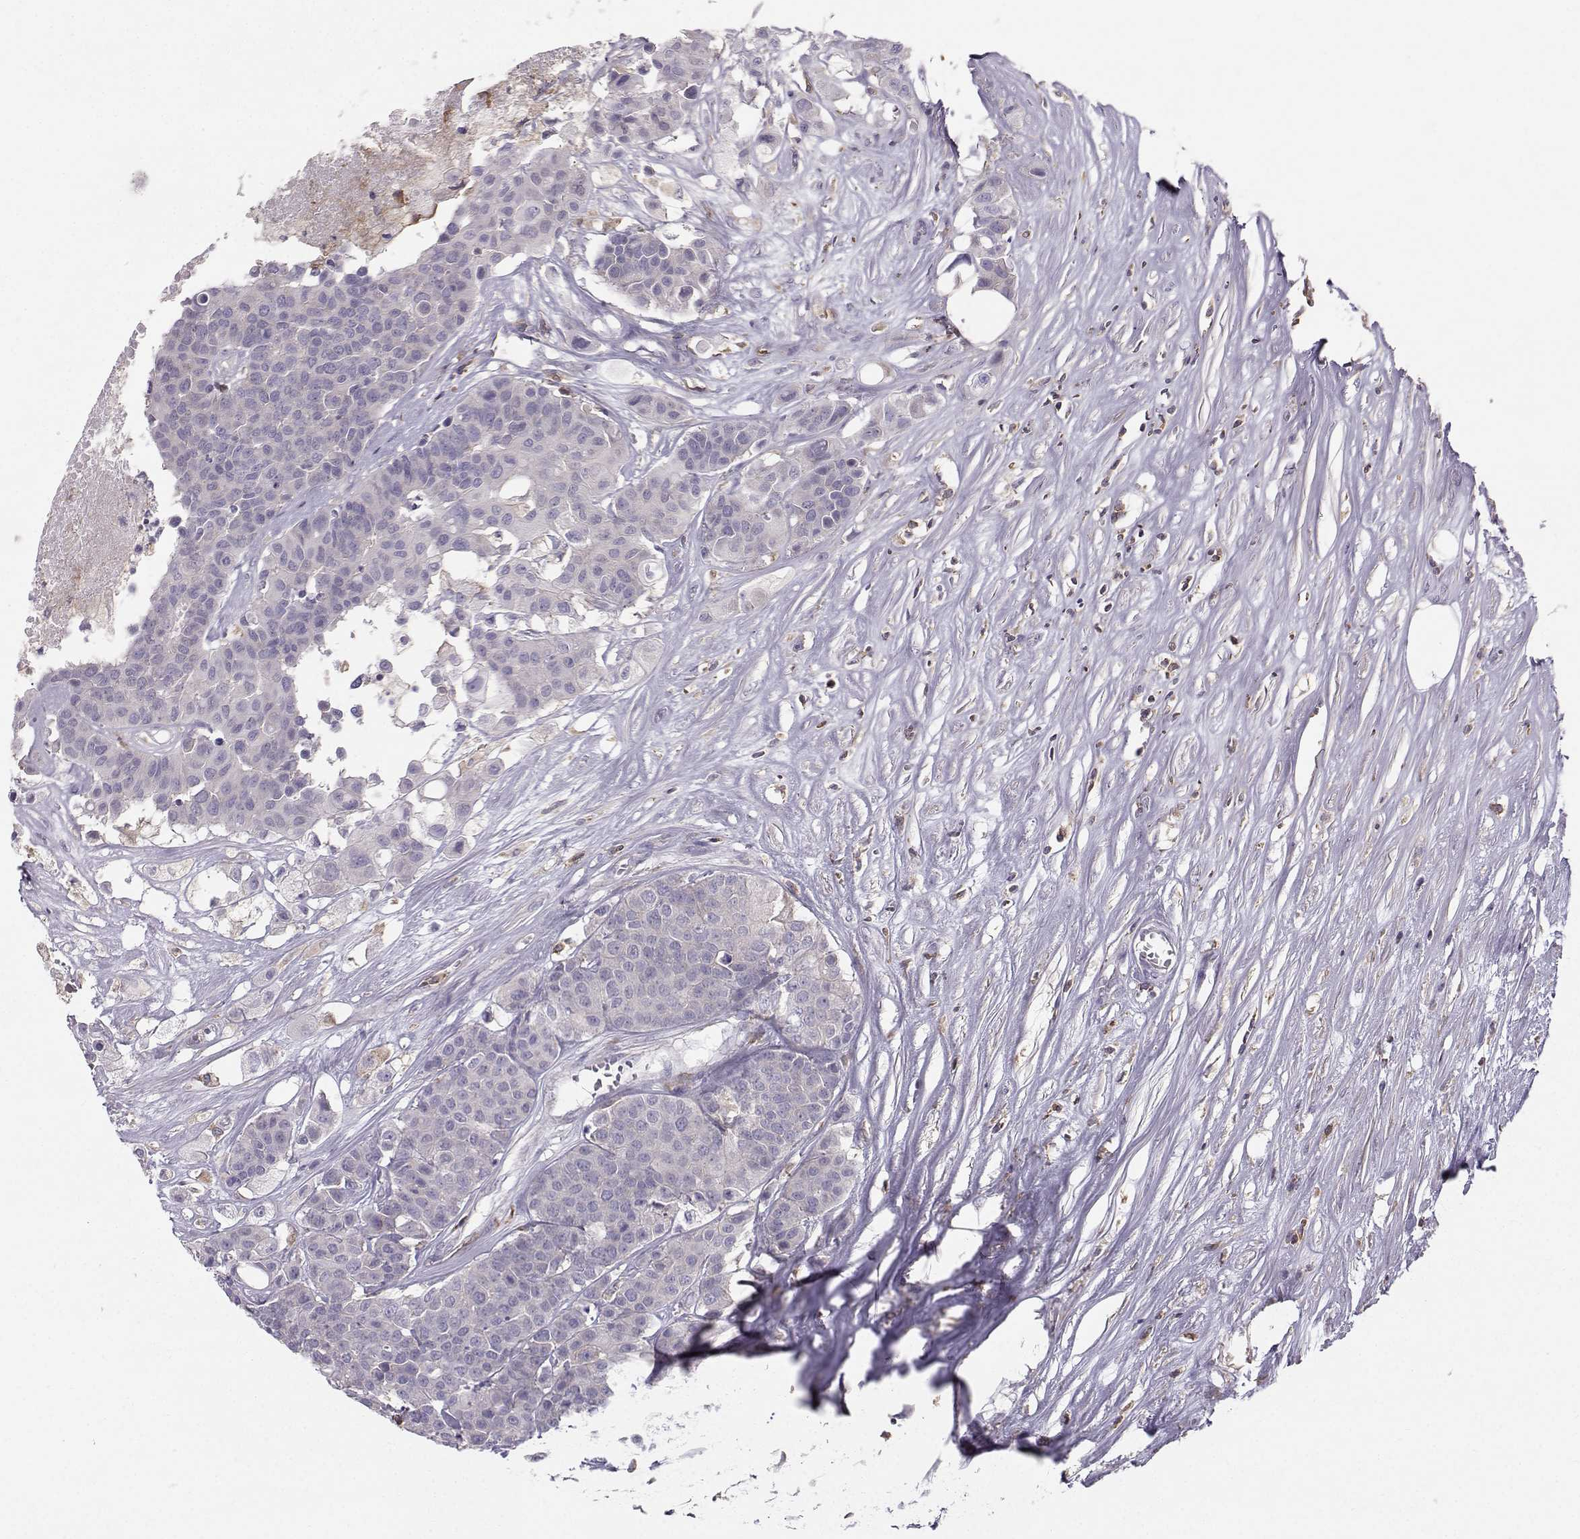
{"staining": {"intensity": "negative", "quantity": "none", "location": "none"}, "tissue": "carcinoid", "cell_type": "Tumor cells", "image_type": "cancer", "snomed": [{"axis": "morphology", "description": "Carcinoid, malignant, NOS"}, {"axis": "topography", "description": "Colon"}], "caption": "Carcinoid was stained to show a protein in brown. There is no significant positivity in tumor cells.", "gene": "ZBTB32", "patient": {"sex": "male", "age": 81}}